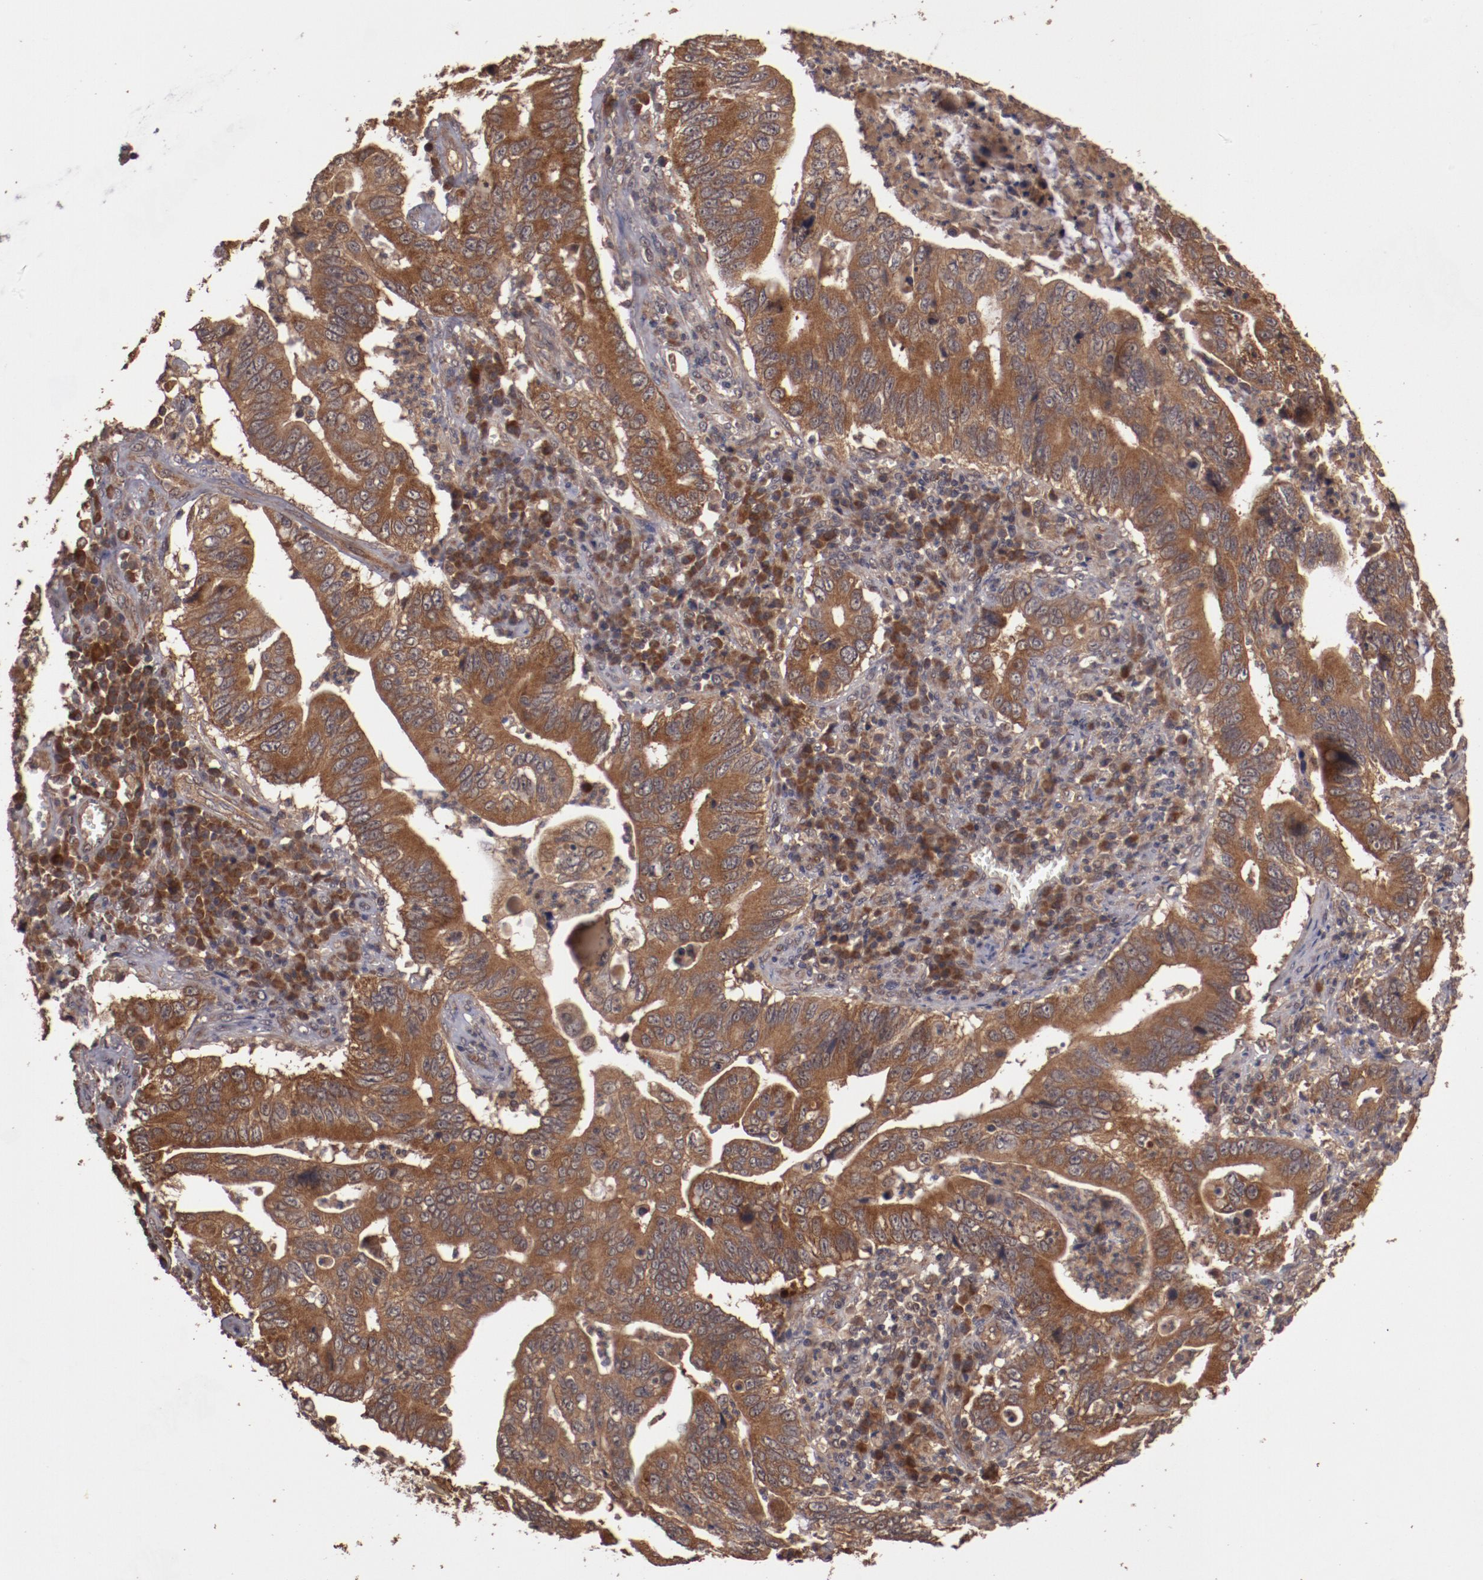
{"staining": {"intensity": "strong", "quantity": ">75%", "location": "cytoplasmic/membranous"}, "tissue": "stomach cancer", "cell_type": "Tumor cells", "image_type": "cancer", "snomed": [{"axis": "morphology", "description": "Adenocarcinoma, NOS"}, {"axis": "topography", "description": "Stomach, upper"}], "caption": "Immunohistochemical staining of human adenocarcinoma (stomach) demonstrates high levels of strong cytoplasmic/membranous protein positivity in about >75% of tumor cells.", "gene": "TXNDC16", "patient": {"sex": "male", "age": 63}}